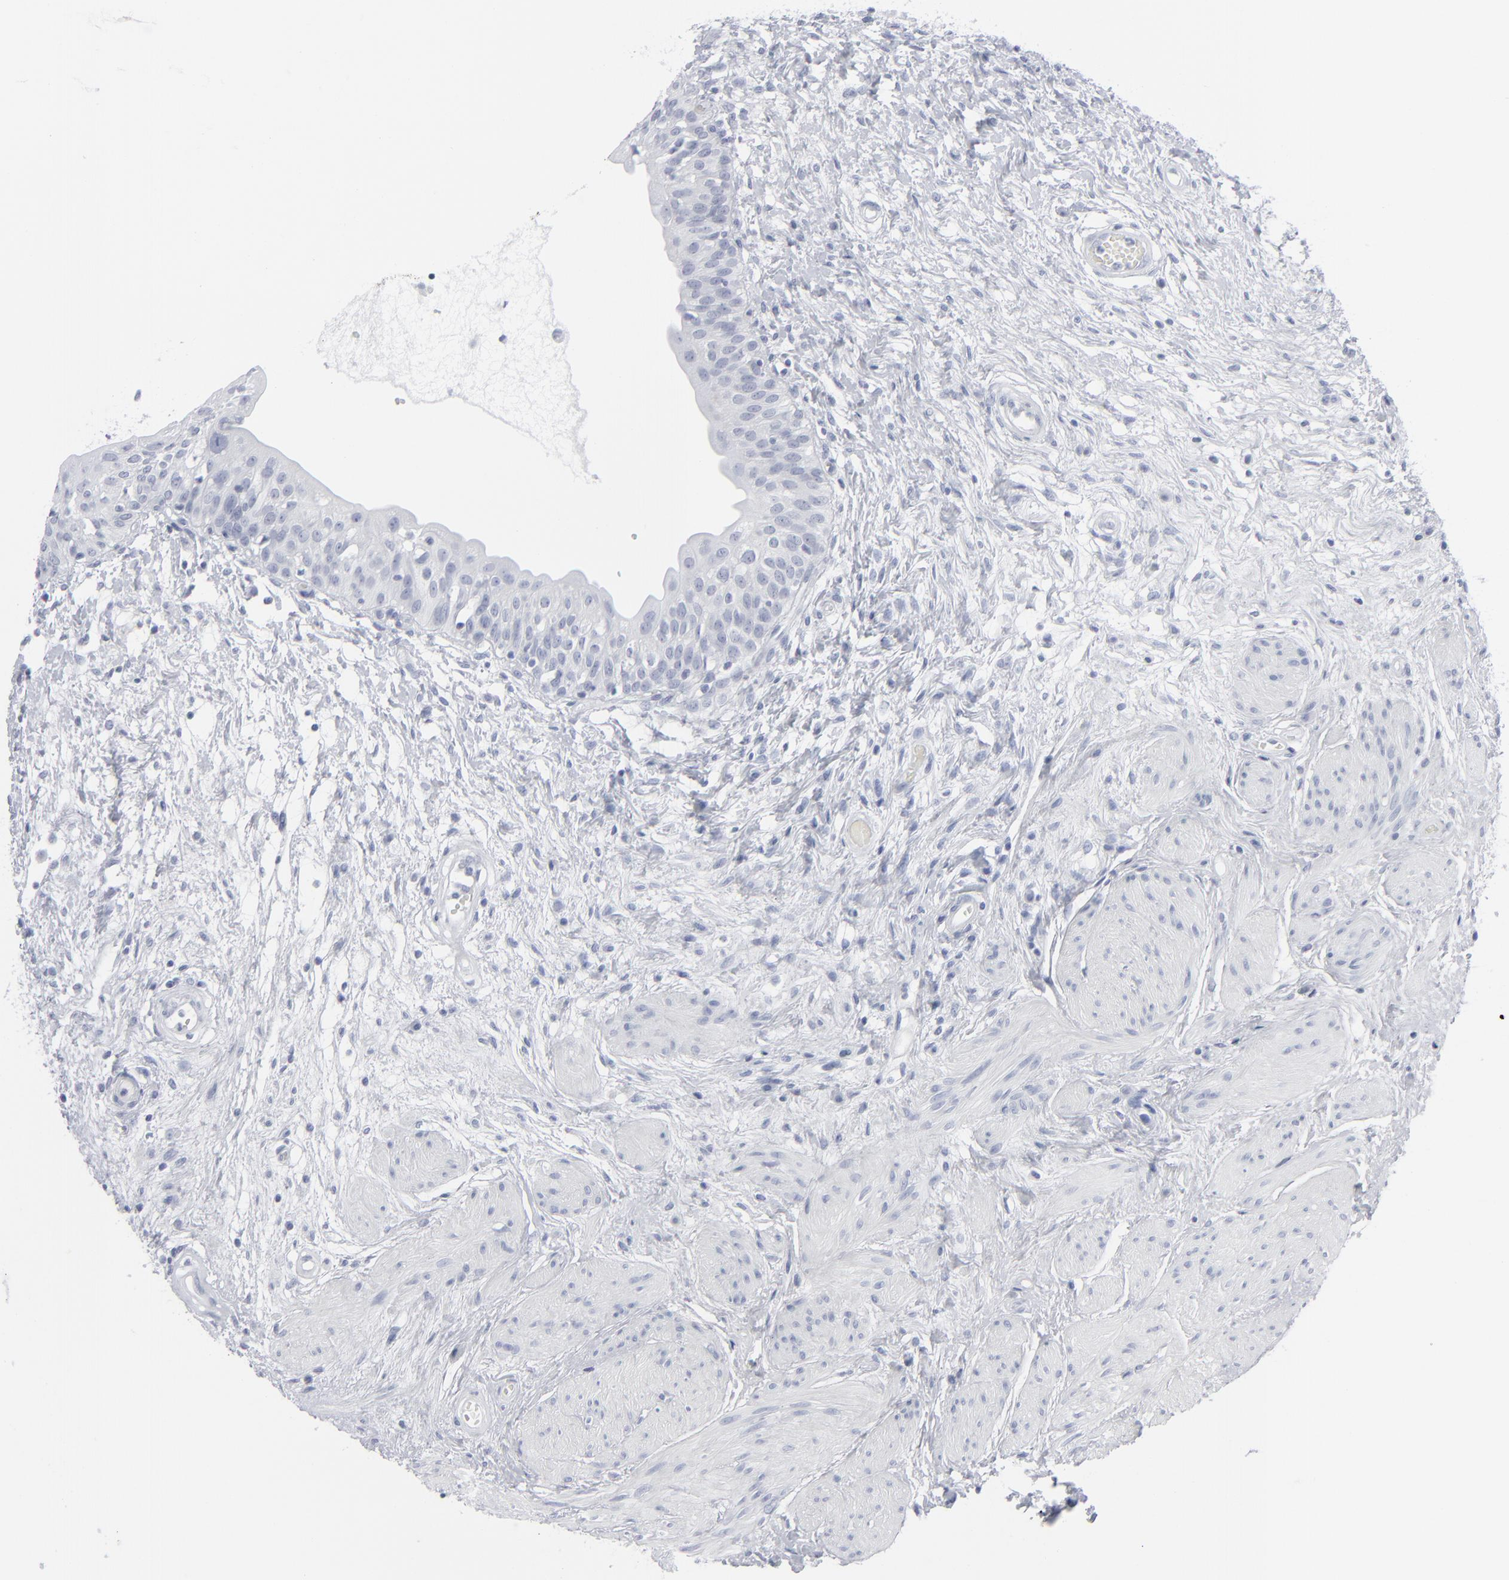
{"staining": {"intensity": "negative", "quantity": "none", "location": "none"}, "tissue": "urinary bladder", "cell_type": "Urothelial cells", "image_type": "normal", "snomed": [{"axis": "morphology", "description": "Normal tissue, NOS"}, {"axis": "topography", "description": "Urinary bladder"}], "caption": "Urothelial cells are negative for brown protein staining in benign urinary bladder. (Brightfield microscopy of DAB (3,3'-diaminobenzidine) IHC at high magnification).", "gene": "MSLN", "patient": {"sex": "female", "age": 55}}